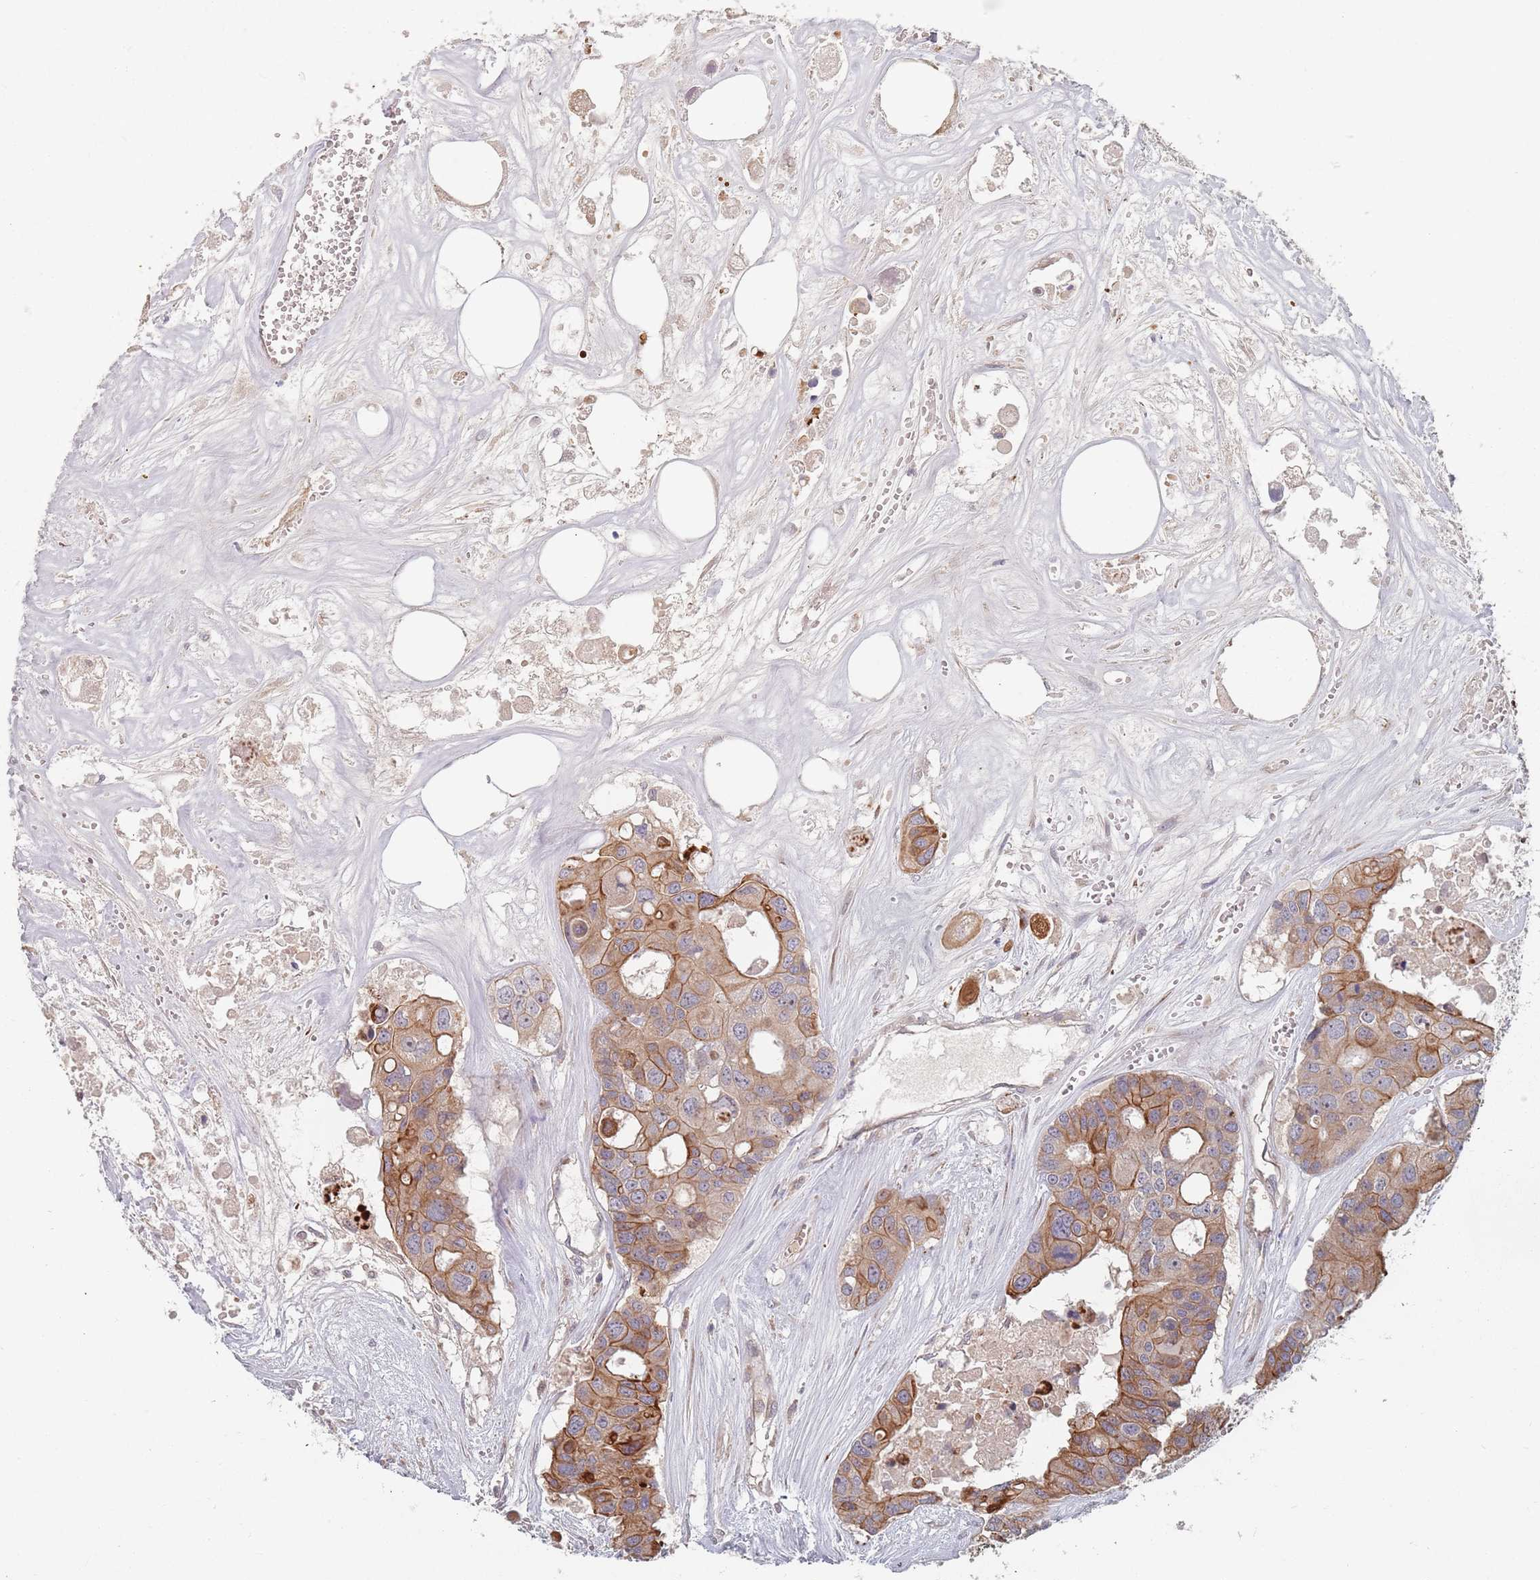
{"staining": {"intensity": "moderate", "quantity": "25%-75%", "location": "cytoplasmic/membranous"}, "tissue": "colorectal cancer", "cell_type": "Tumor cells", "image_type": "cancer", "snomed": [{"axis": "morphology", "description": "Adenocarcinoma, NOS"}, {"axis": "topography", "description": "Colon"}], "caption": "Colorectal adenocarcinoma tissue exhibits moderate cytoplasmic/membranous staining in approximately 25%-75% of tumor cells", "gene": "ADAL", "patient": {"sex": "male", "age": 77}}